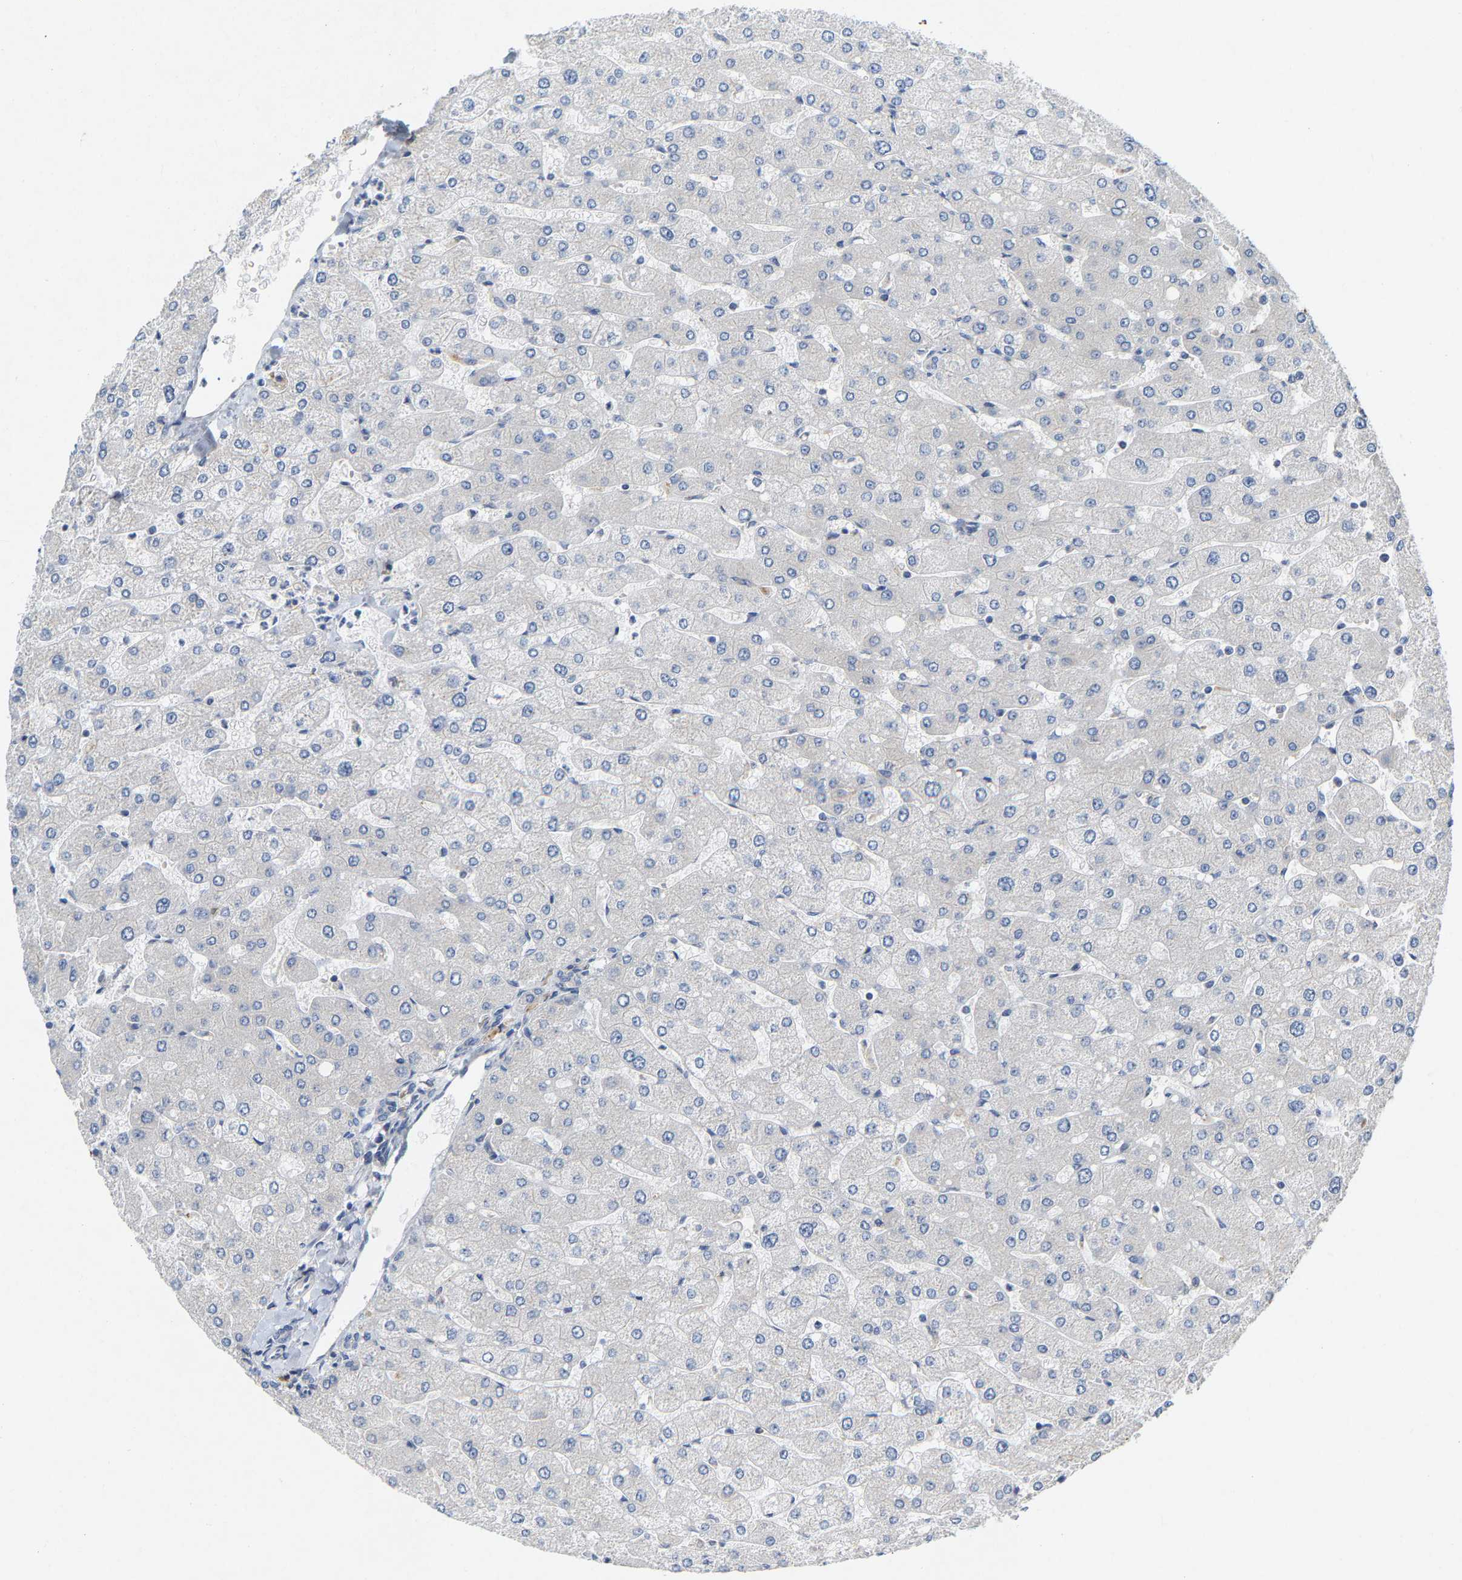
{"staining": {"intensity": "negative", "quantity": "none", "location": "none"}, "tissue": "liver", "cell_type": "Cholangiocytes", "image_type": "normal", "snomed": [{"axis": "morphology", "description": "Normal tissue, NOS"}, {"axis": "topography", "description": "Liver"}], "caption": "Immunohistochemistry (IHC) of normal human liver shows no positivity in cholangiocytes. (Brightfield microscopy of DAB (3,3'-diaminobenzidine) immunohistochemistry at high magnification).", "gene": "PCNT", "patient": {"sex": "male", "age": 55}}